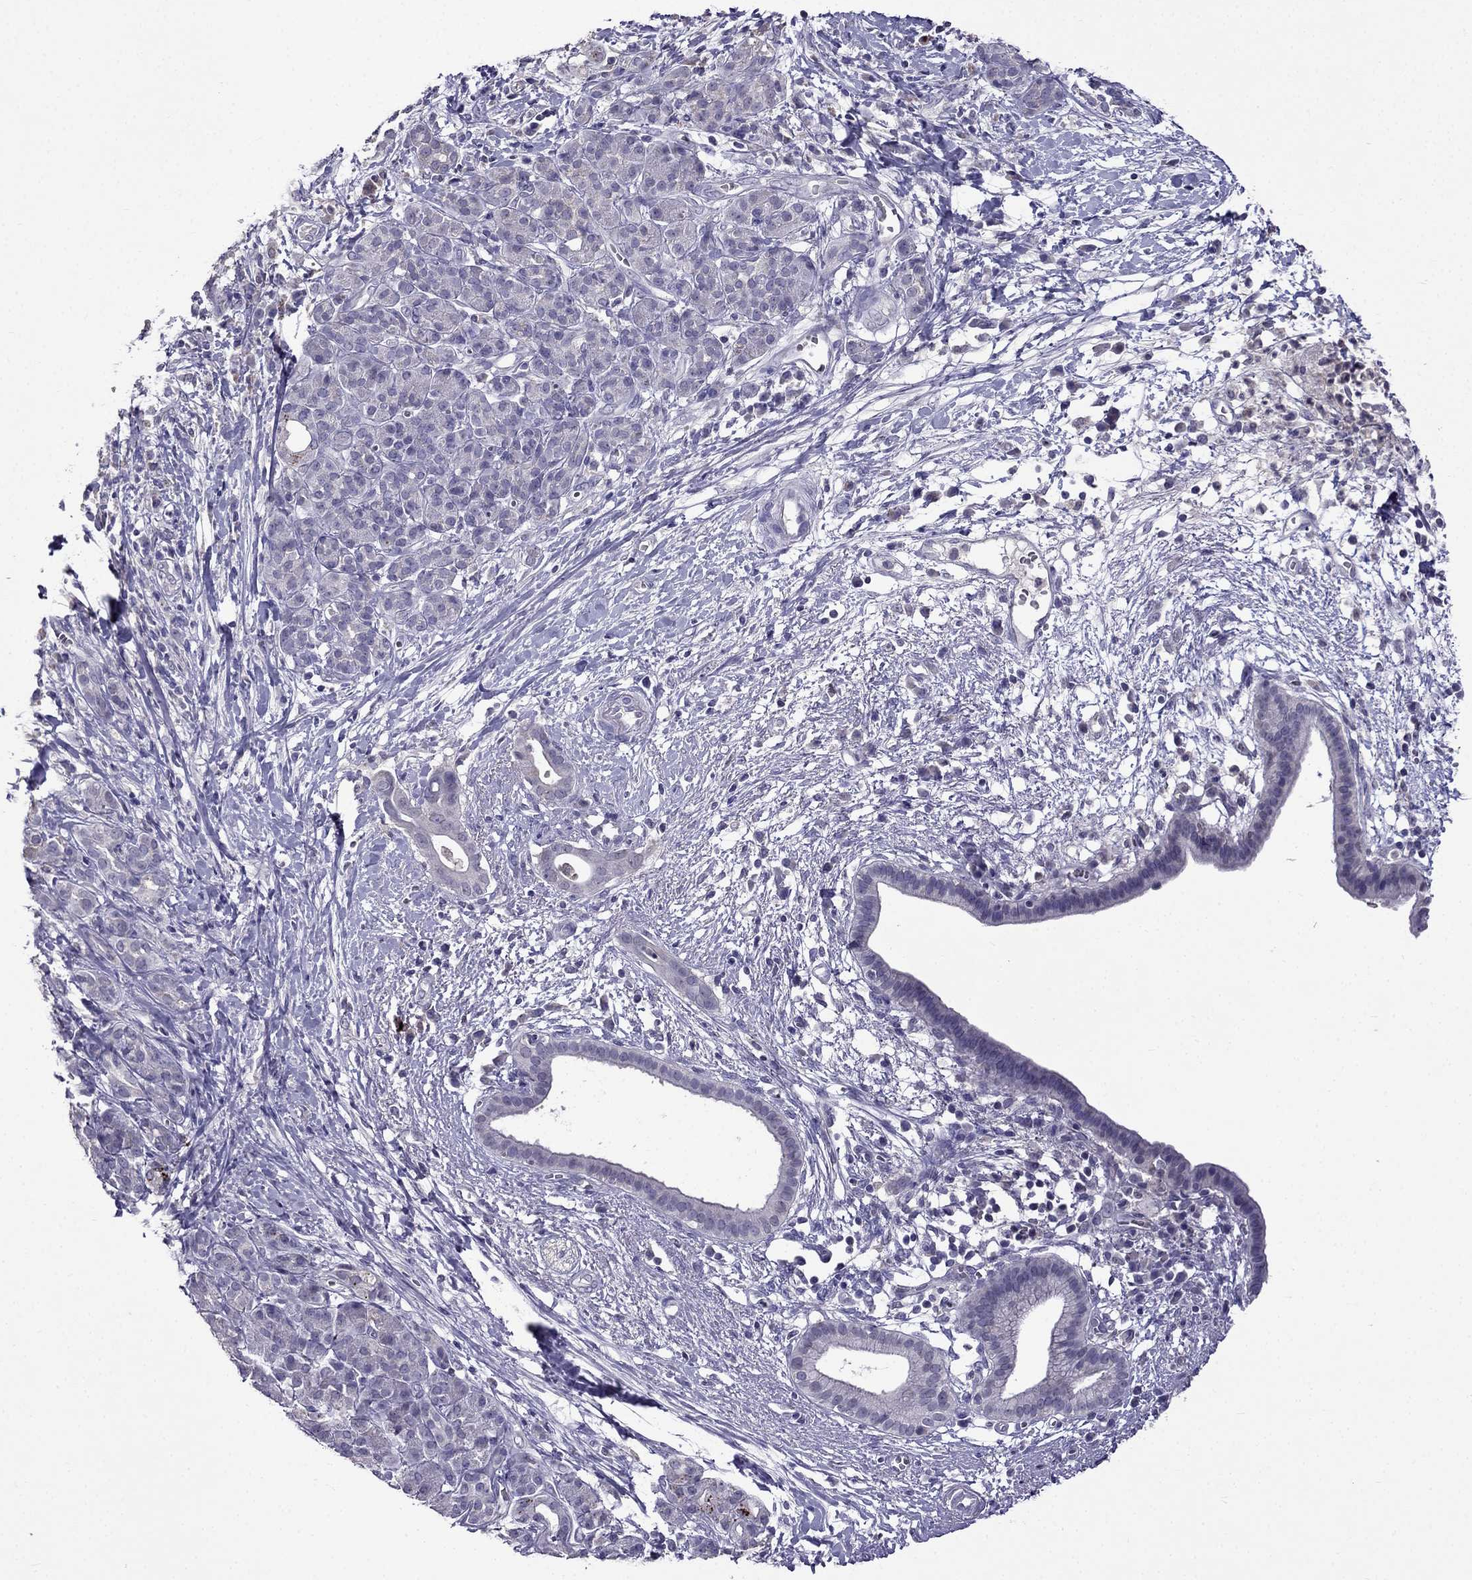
{"staining": {"intensity": "negative", "quantity": "none", "location": "none"}, "tissue": "pancreatic cancer", "cell_type": "Tumor cells", "image_type": "cancer", "snomed": [{"axis": "morphology", "description": "Adenocarcinoma, NOS"}, {"axis": "topography", "description": "Pancreas"}], "caption": "The histopathology image displays no staining of tumor cells in pancreatic cancer.", "gene": "AQP9", "patient": {"sex": "male", "age": 61}}